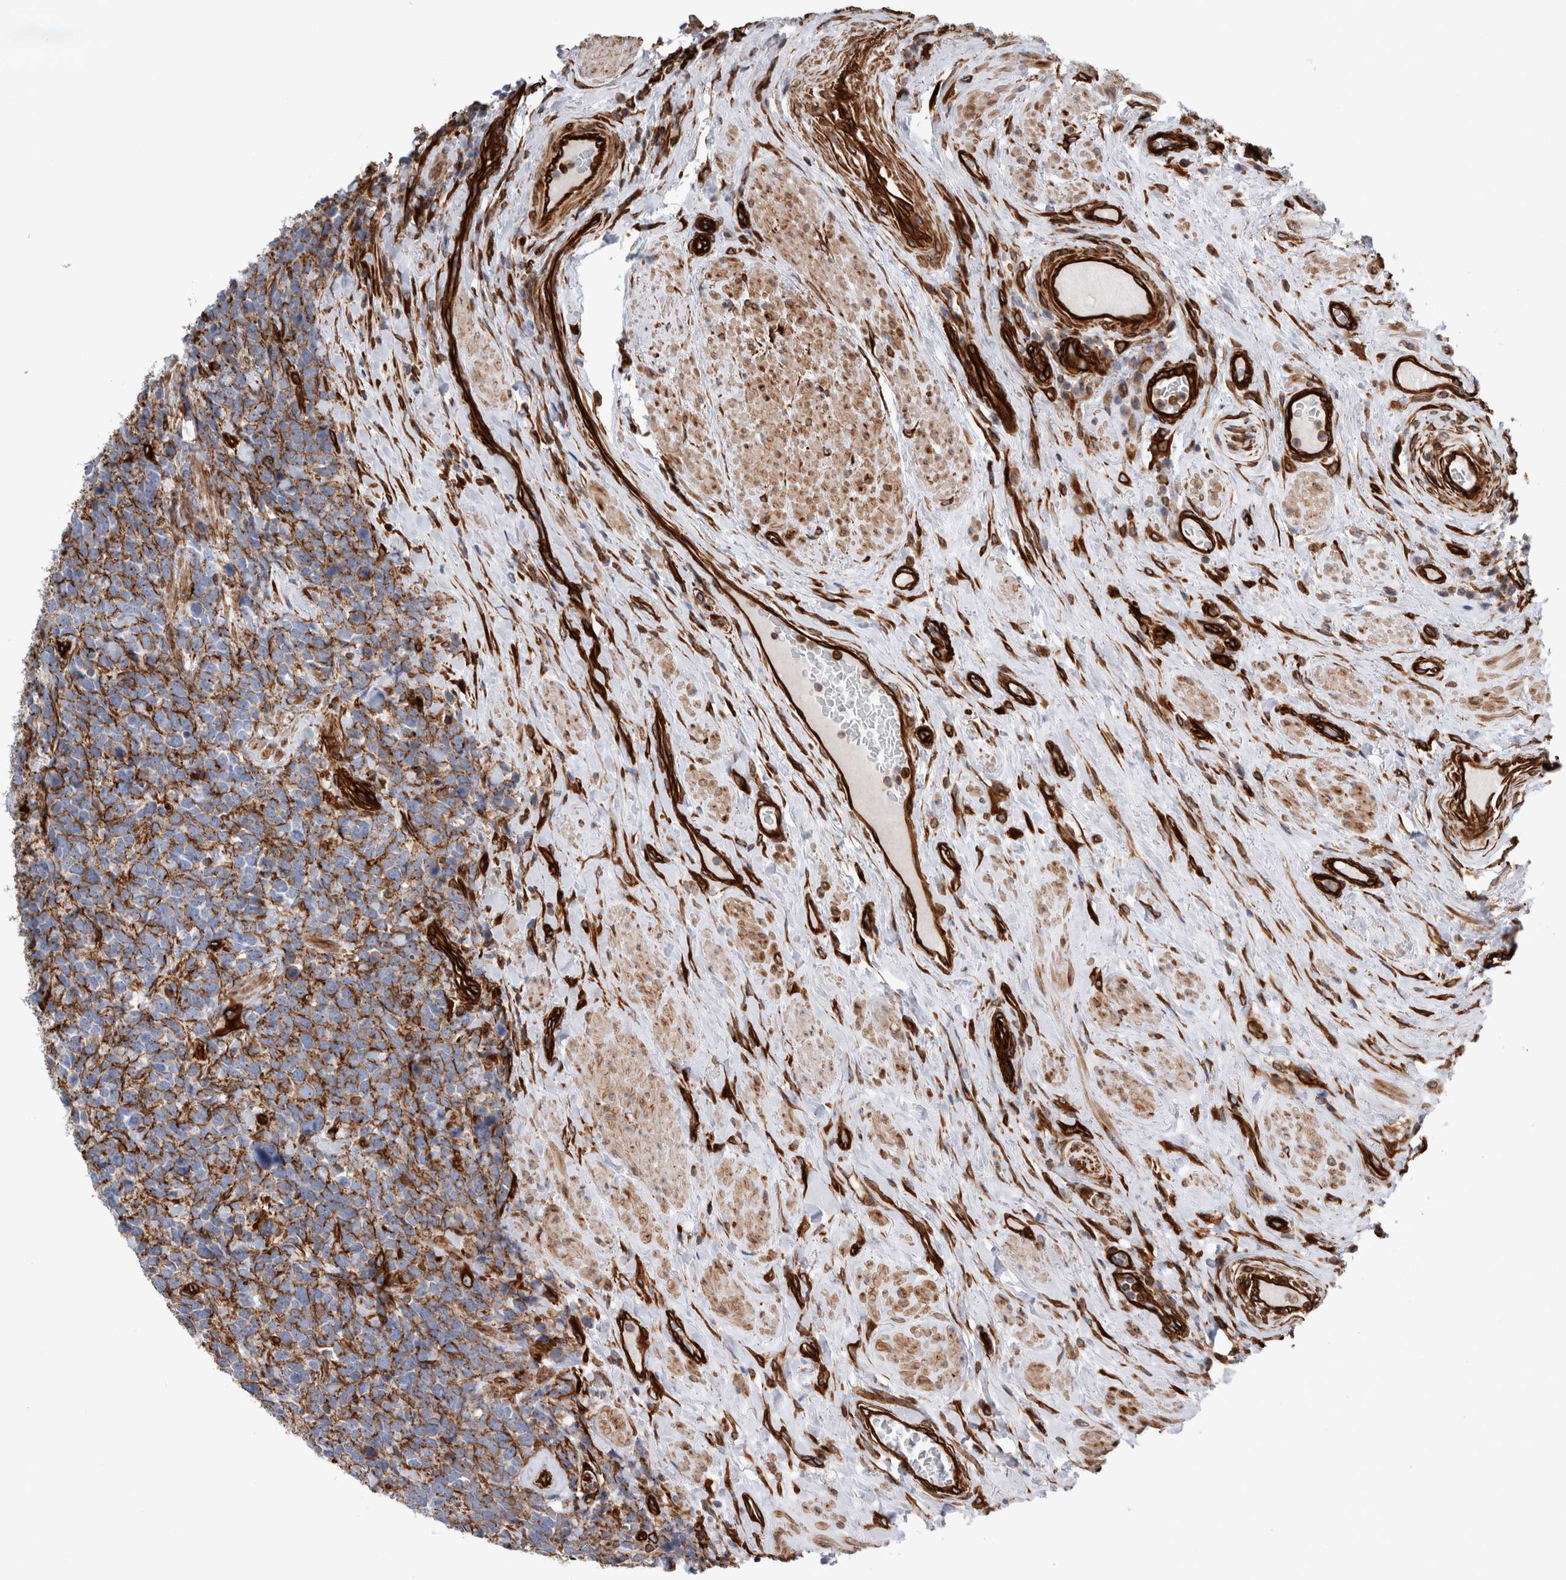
{"staining": {"intensity": "strong", "quantity": ">75%", "location": "cytoplasmic/membranous"}, "tissue": "urothelial cancer", "cell_type": "Tumor cells", "image_type": "cancer", "snomed": [{"axis": "morphology", "description": "Urothelial carcinoma, High grade"}, {"axis": "topography", "description": "Urinary bladder"}], "caption": "Urothelial cancer stained for a protein displays strong cytoplasmic/membranous positivity in tumor cells. (DAB IHC, brown staining for protein, blue staining for nuclei).", "gene": "PLEC", "patient": {"sex": "female", "age": 82}}